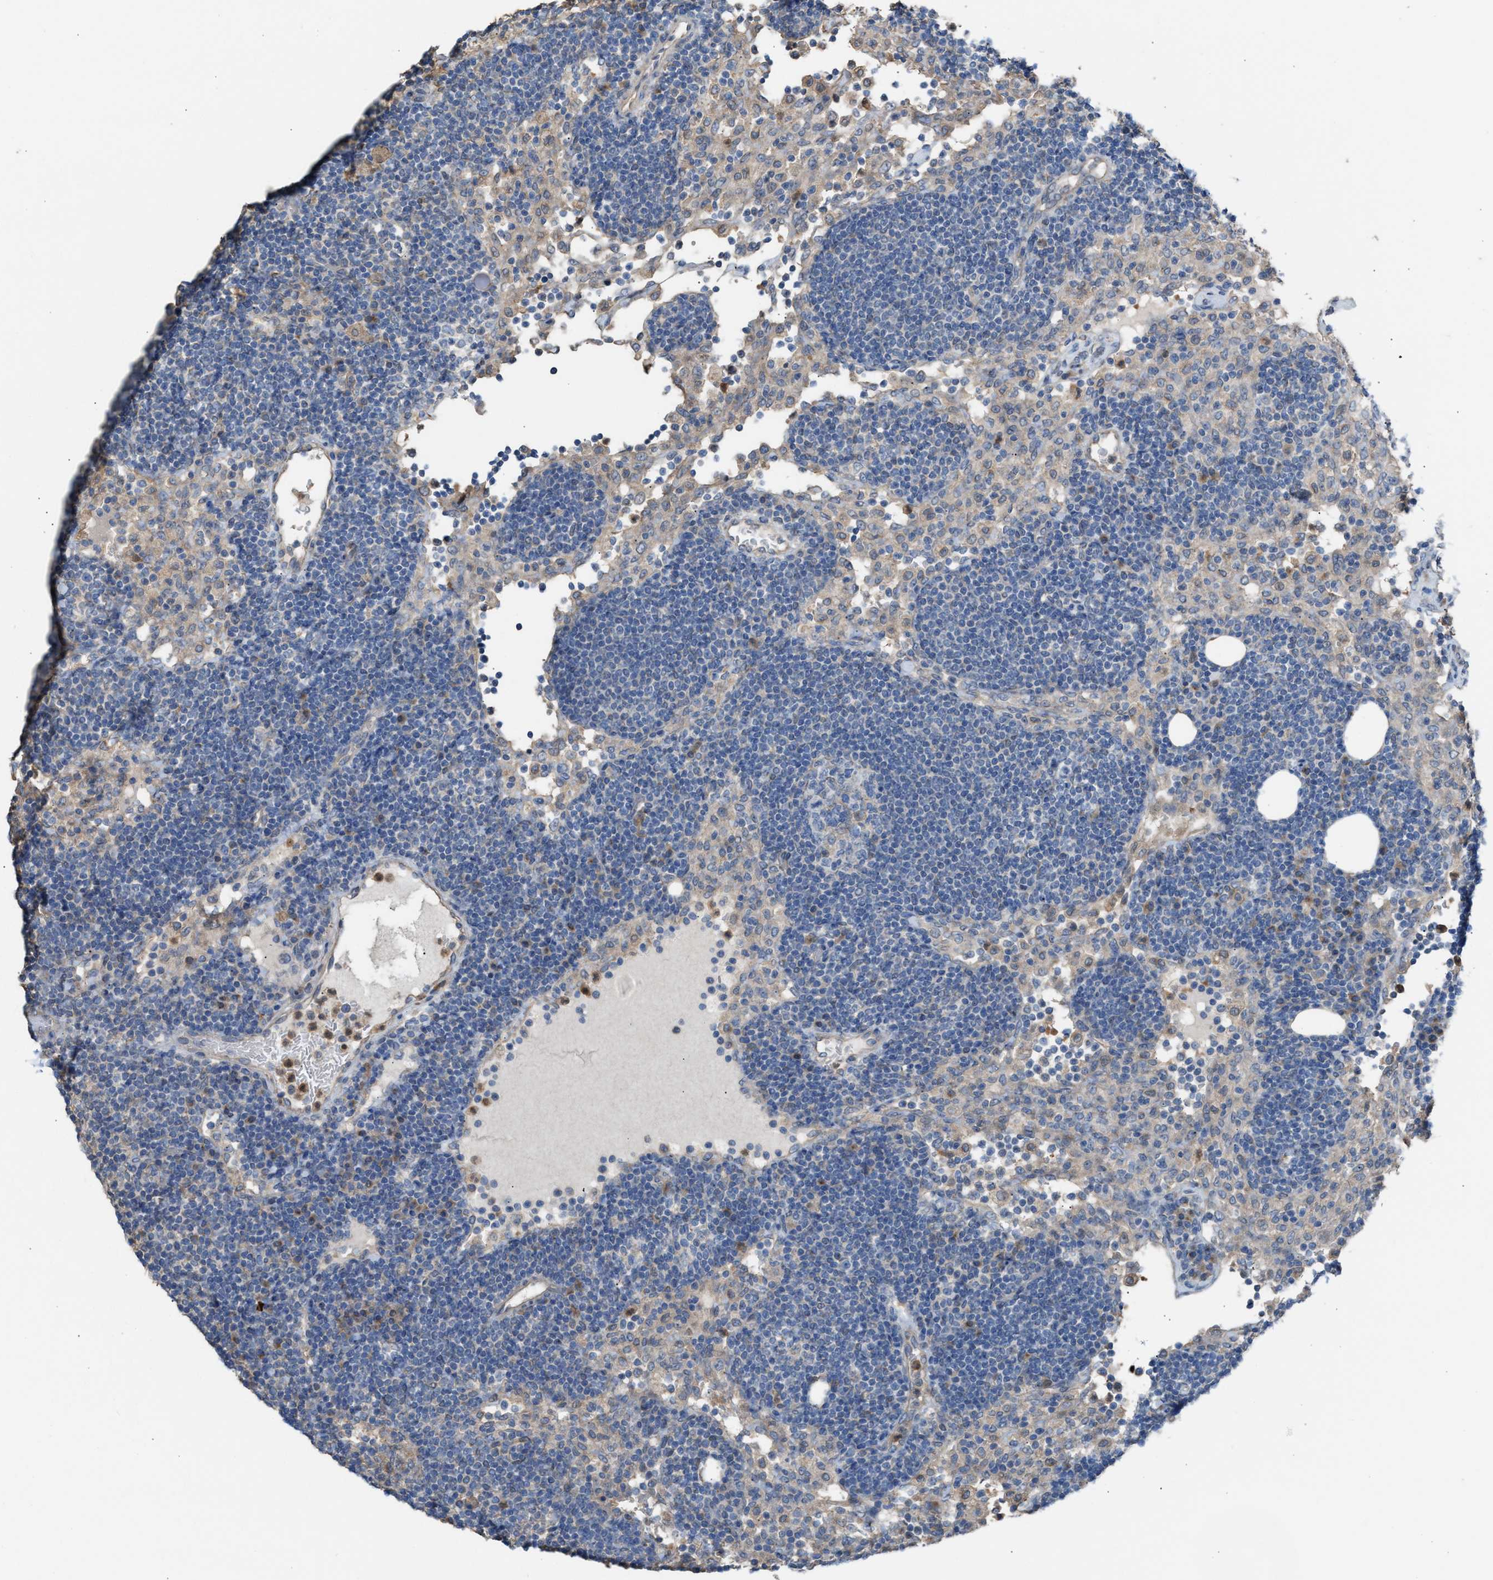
{"staining": {"intensity": "weak", "quantity": "<25%", "location": "cytoplasmic/membranous"}, "tissue": "lymph node", "cell_type": "Germinal center cells", "image_type": "normal", "snomed": [{"axis": "morphology", "description": "Normal tissue, NOS"}, {"axis": "morphology", "description": "Carcinoid, malignant, NOS"}, {"axis": "topography", "description": "Lymph node"}], "caption": "IHC of unremarkable lymph node reveals no staining in germinal center cells.", "gene": "NQO2", "patient": {"sex": "male", "age": 47}}